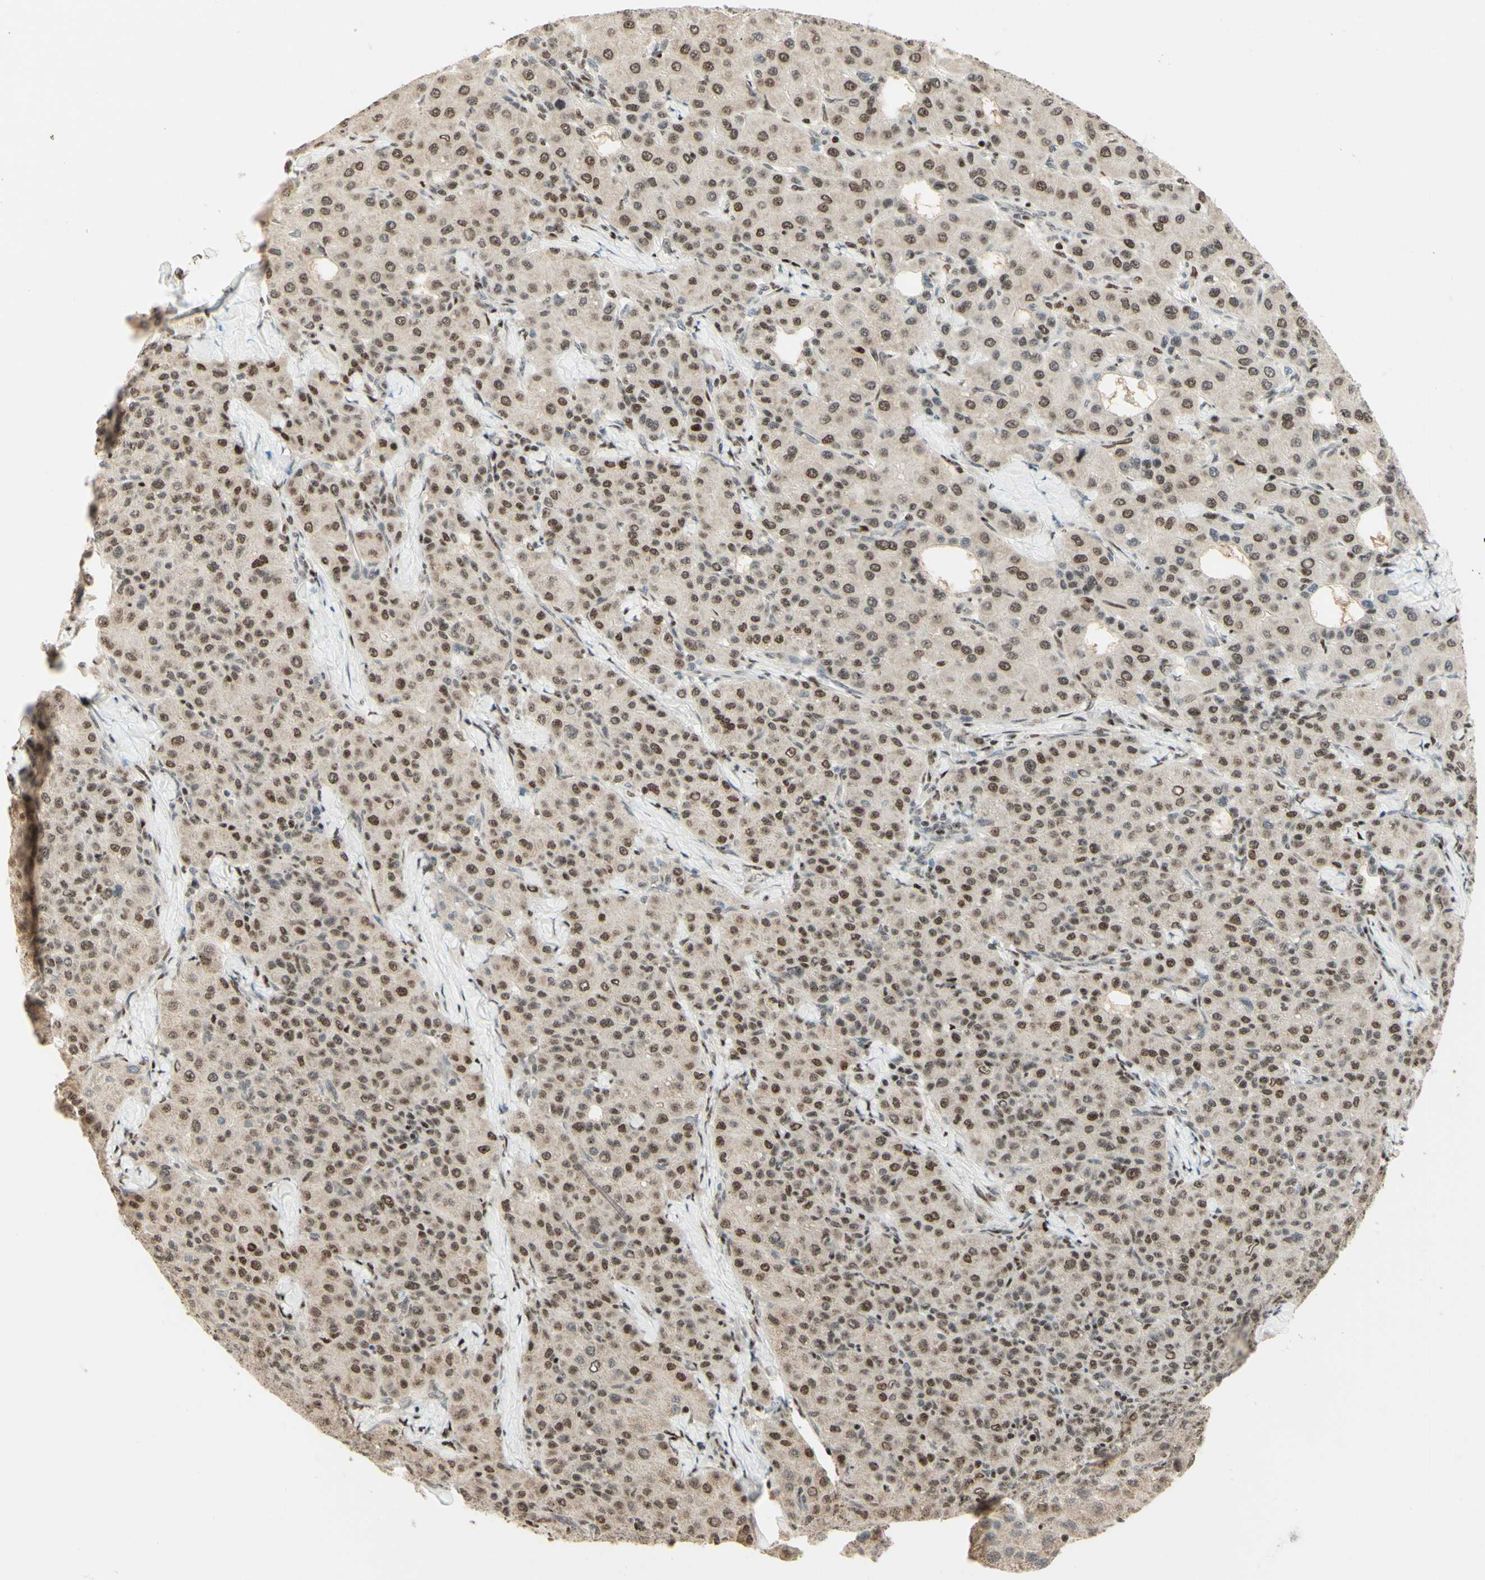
{"staining": {"intensity": "moderate", "quantity": ">75%", "location": "cytoplasmic/membranous,nuclear"}, "tissue": "liver cancer", "cell_type": "Tumor cells", "image_type": "cancer", "snomed": [{"axis": "morphology", "description": "Carcinoma, Hepatocellular, NOS"}, {"axis": "topography", "description": "Liver"}], "caption": "Protein analysis of hepatocellular carcinoma (liver) tissue displays moderate cytoplasmic/membranous and nuclear positivity in about >75% of tumor cells.", "gene": "CDKL5", "patient": {"sex": "male", "age": 65}}